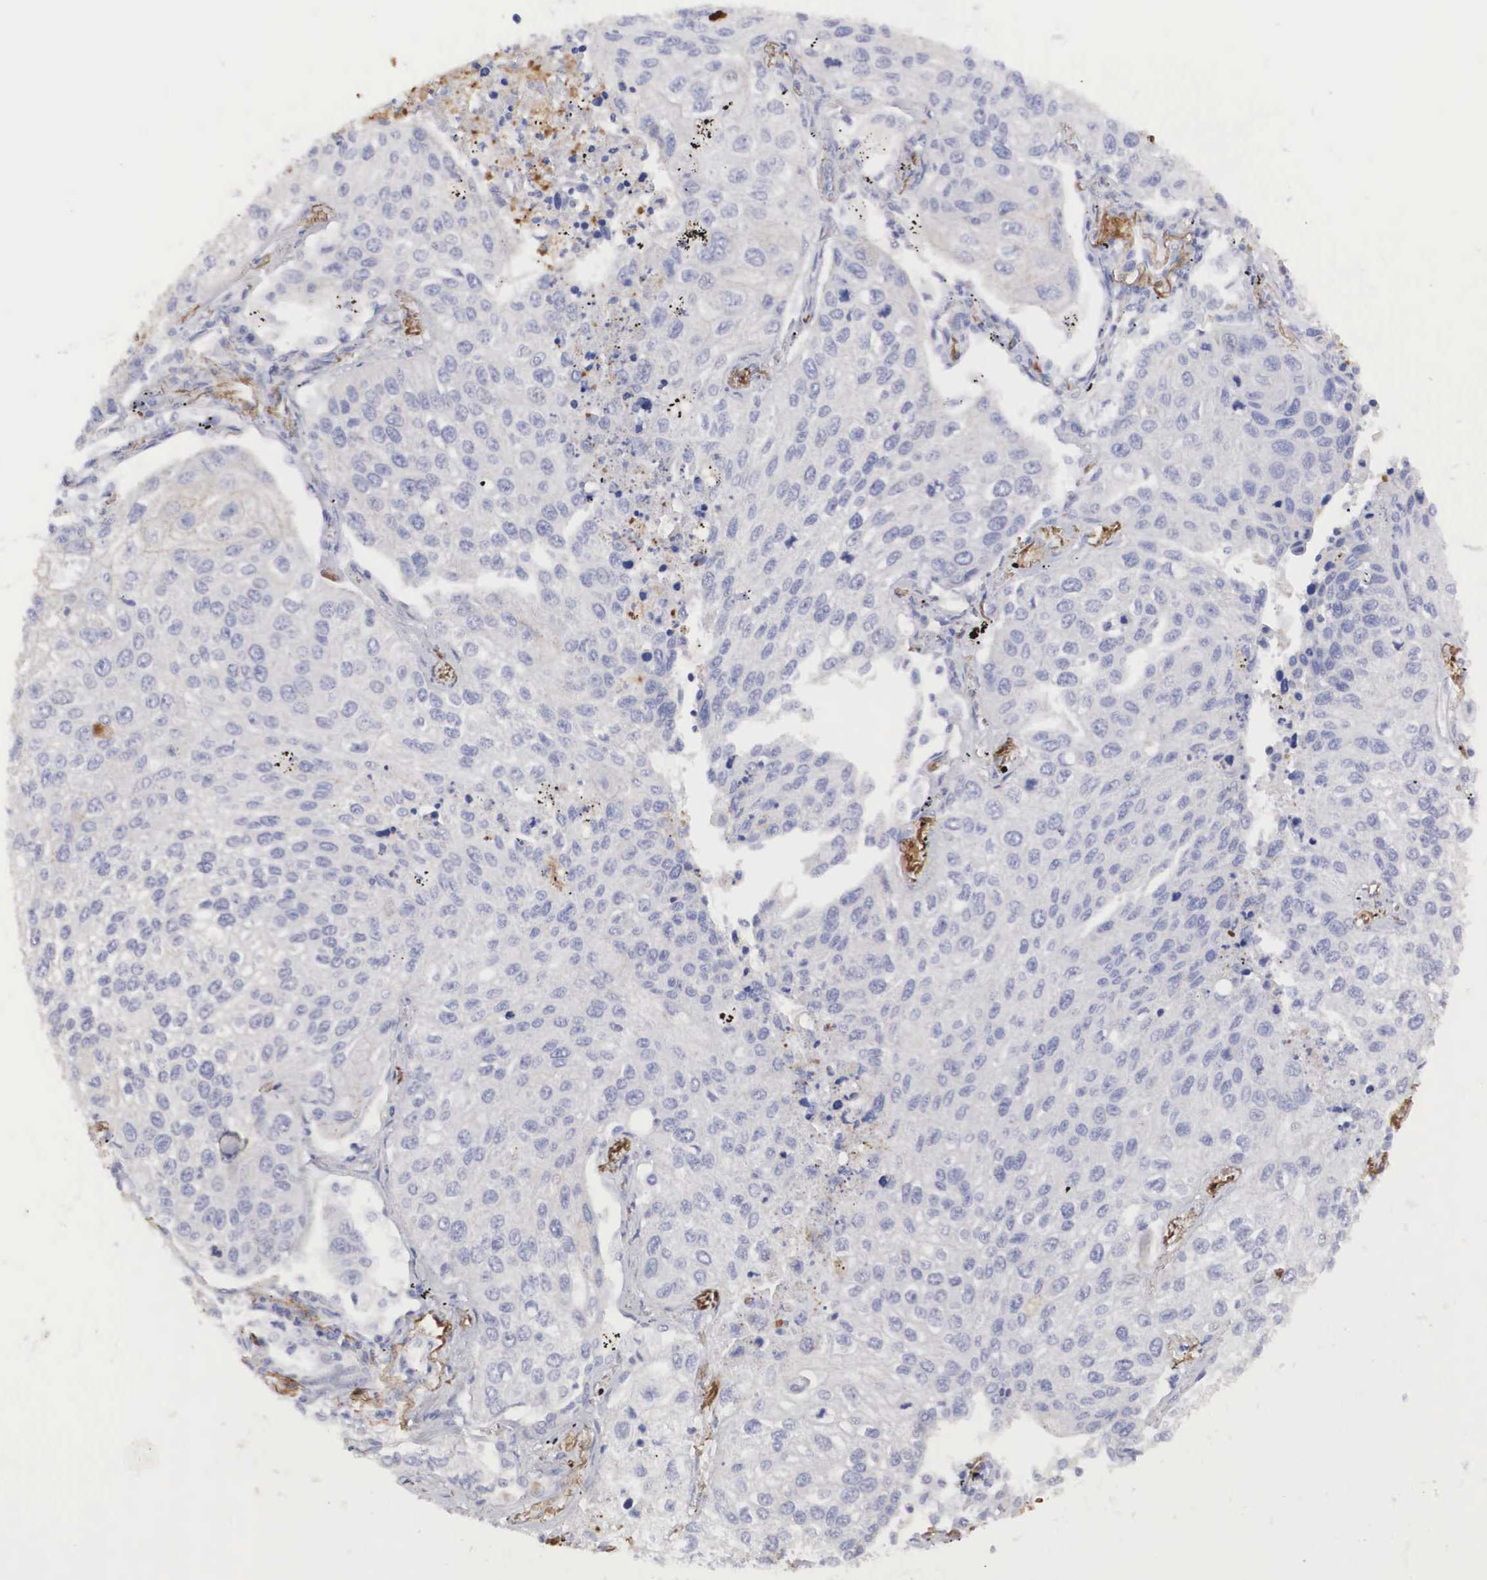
{"staining": {"intensity": "negative", "quantity": "none", "location": "none"}, "tissue": "lung cancer", "cell_type": "Tumor cells", "image_type": "cancer", "snomed": [{"axis": "morphology", "description": "Squamous cell carcinoma, NOS"}, {"axis": "topography", "description": "Lung"}], "caption": "Immunohistochemistry (IHC) of human squamous cell carcinoma (lung) exhibits no expression in tumor cells. (DAB (3,3'-diaminobenzidine) immunohistochemistry, high magnification).", "gene": "CLU", "patient": {"sex": "male", "age": 75}}